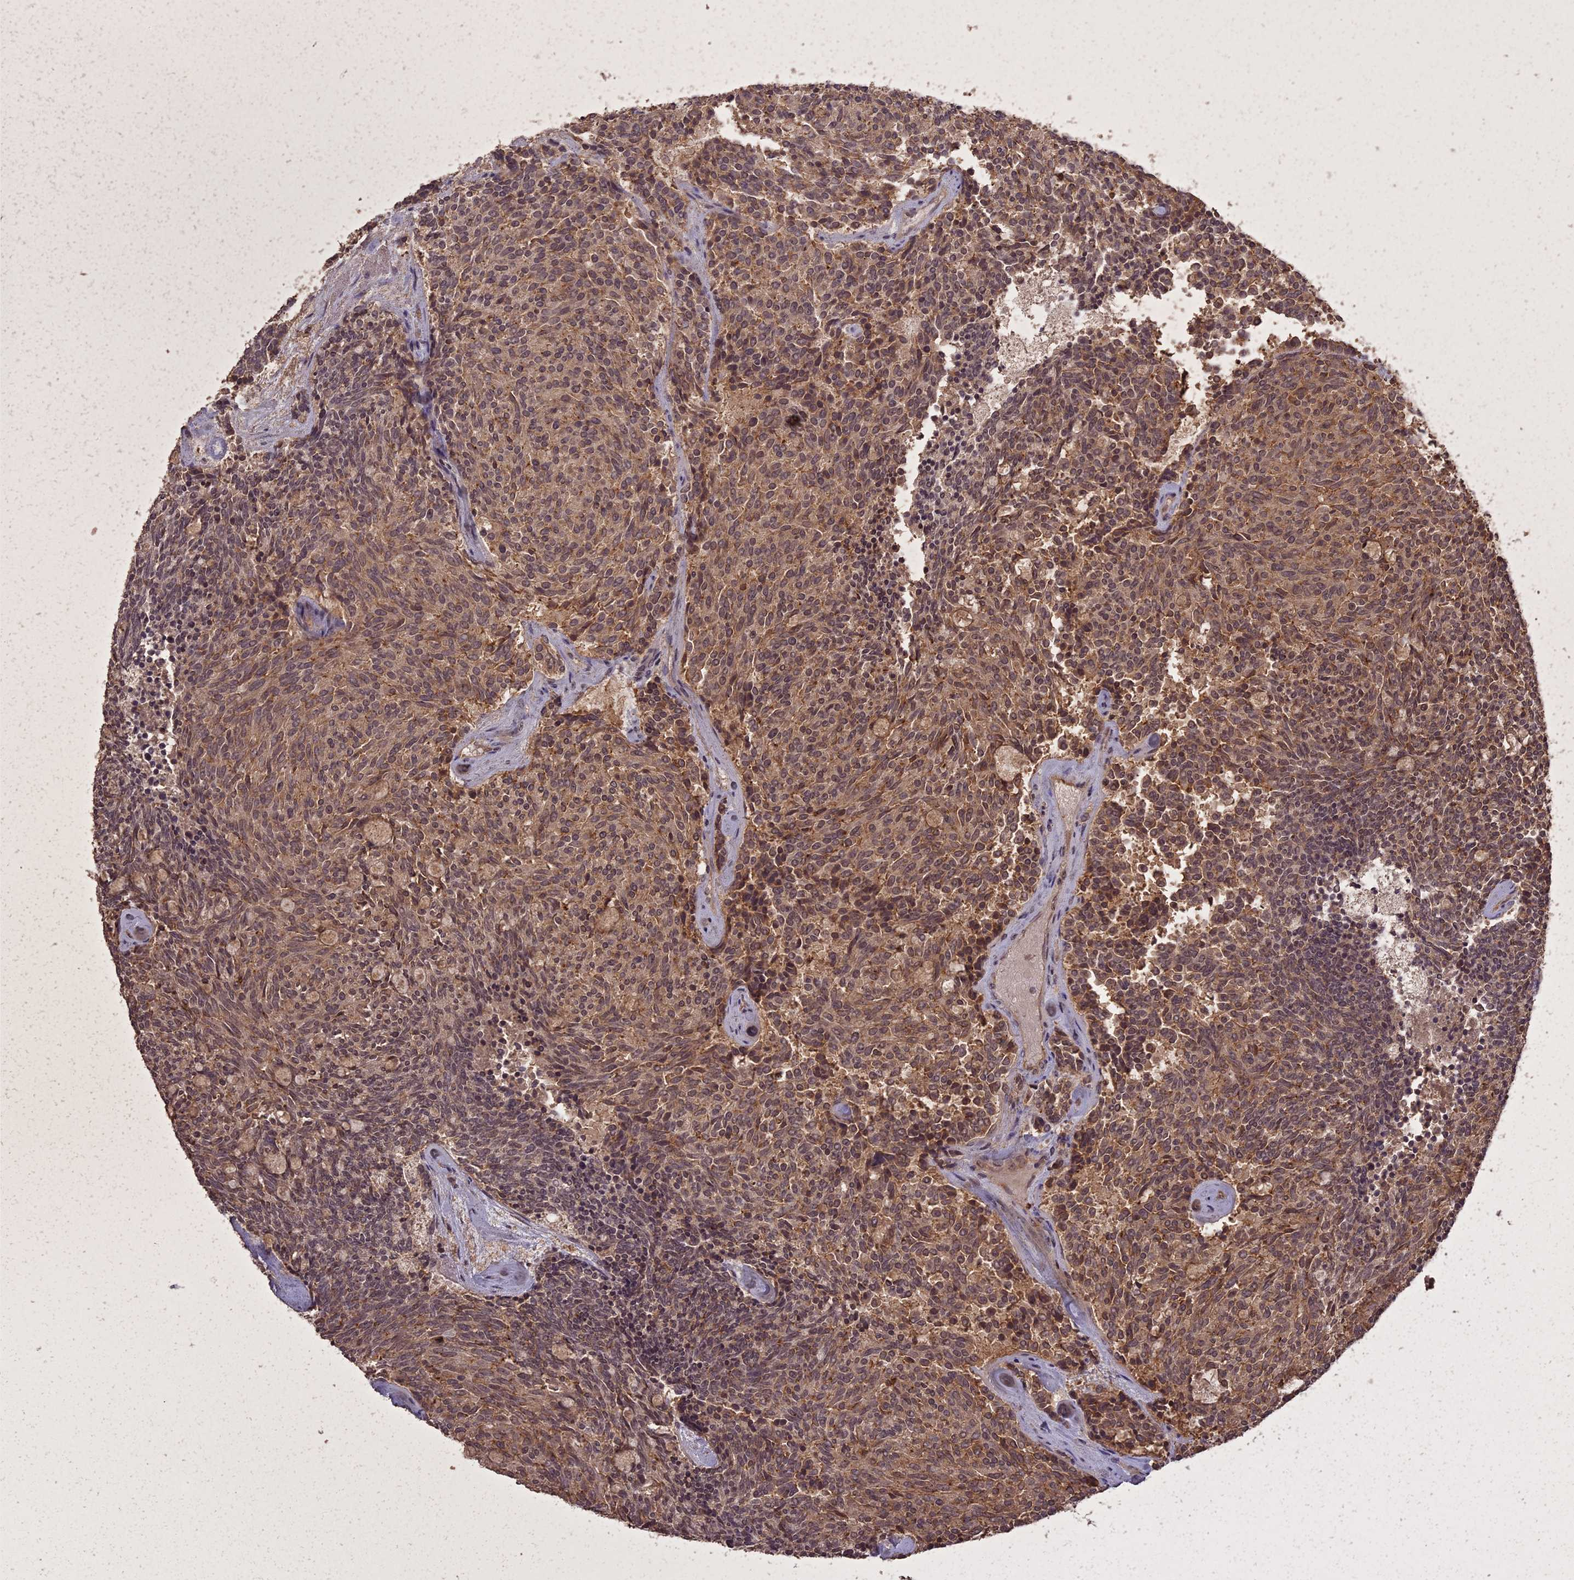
{"staining": {"intensity": "moderate", "quantity": ">75%", "location": "cytoplasmic/membranous,nuclear"}, "tissue": "carcinoid", "cell_type": "Tumor cells", "image_type": "cancer", "snomed": [{"axis": "morphology", "description": "Carcinoid, malignant, NOS"}, {"axis": "topography", "description": "Pancreas"}], "caption": "Human carcinoid (malignant) stained with a protein marker displays moderate staining in tumor cells.", "gene": "ING5", "patient": {"sex": "female", "age": 54}}